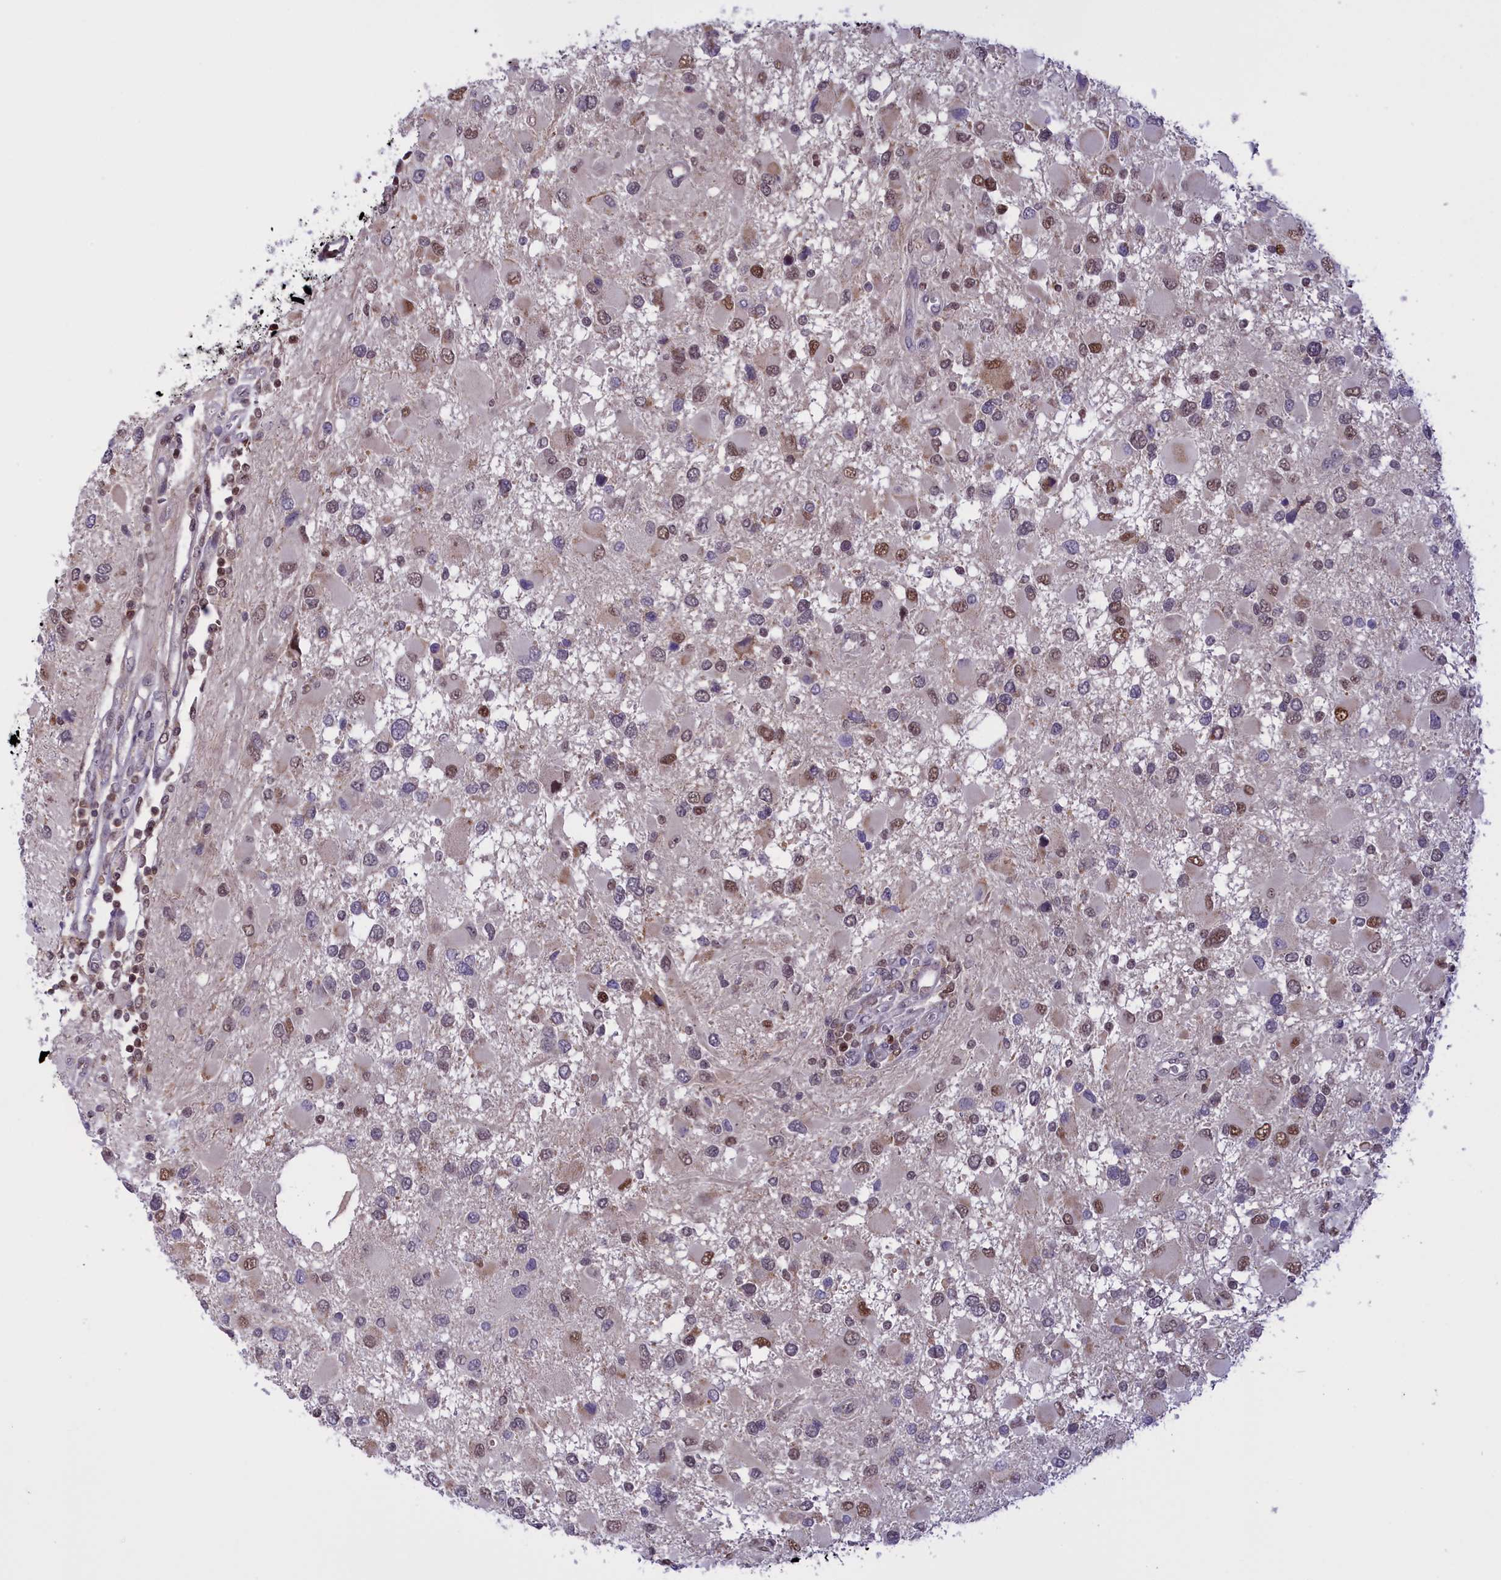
{"staining": {"intensity": "moderate", "quantity": "<25%", "location": "nuclear"}, "tissue": "glioma", "cell_type": "Tumor cells", "image_type": "cancer", "snomed": [{"axis": "morphology", "description": "Glioma, malignant, High grade"}, {"axis": "topography", "description": "Brain"}], "caption": "Malignant glioma (high-grade) stained with a protein marker demonstrates moderate staining in tumor cells.", "gene": "IZUMO2", "patient": {"sex": "male", "age": 53}}